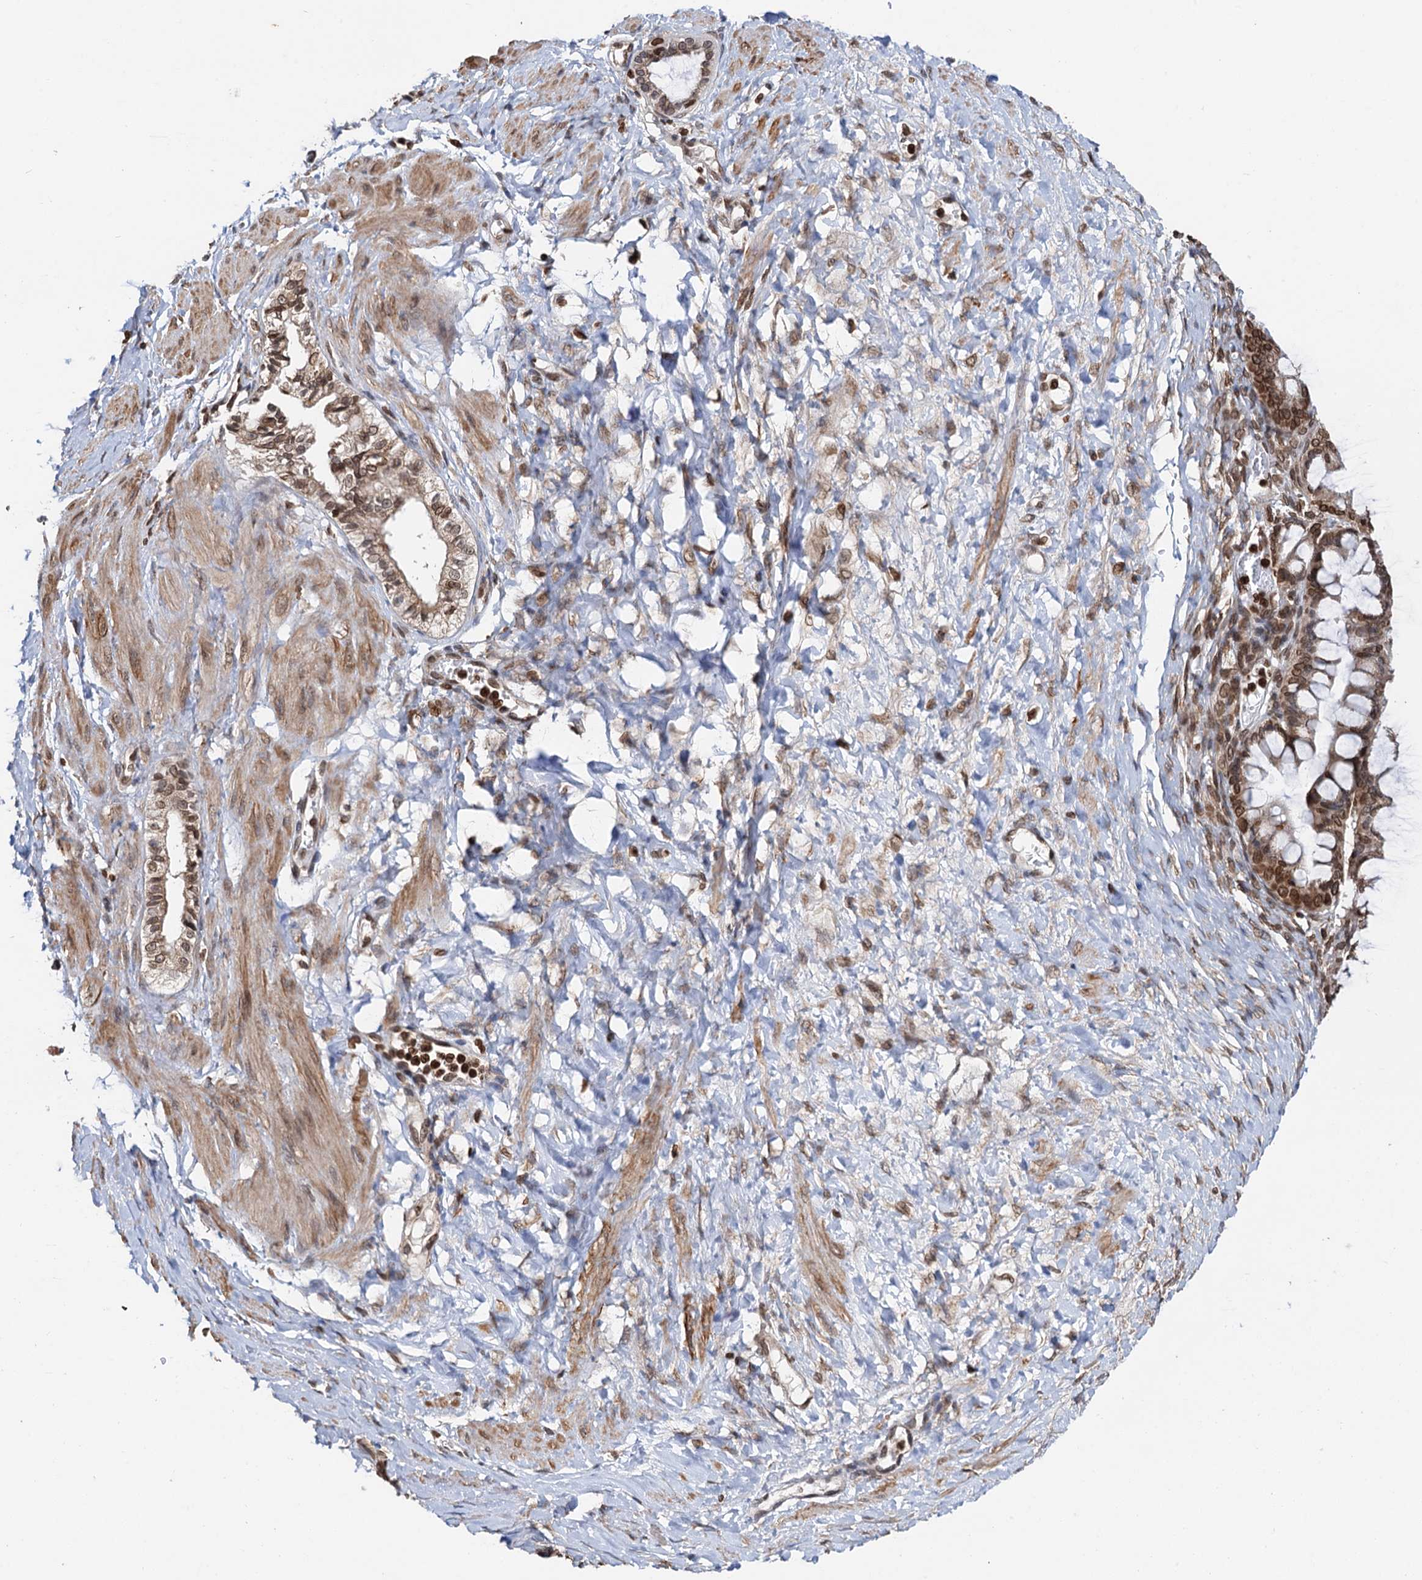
{"staining": {"intensity": "strong", "quantity": ">75%", "location": "nuclear"}, "tissue": "ovarian cancer", "cell_type": "Tumor cells", "image_type": "cancer", "snomed": [{"axis": "morphology", "description": "Cystadenocarcinoma, mucinous, NOS"}, {"axis": "topography", "description": "Ovary"}], "caption": "A histopathology image of ovarian mucinous cystadenocarcinoma stained for a protein exhibits strong nuclear brown staining in tumor cells.", "gene": "ZC3H13", "patient": {"sex": "female", "age": 73}}